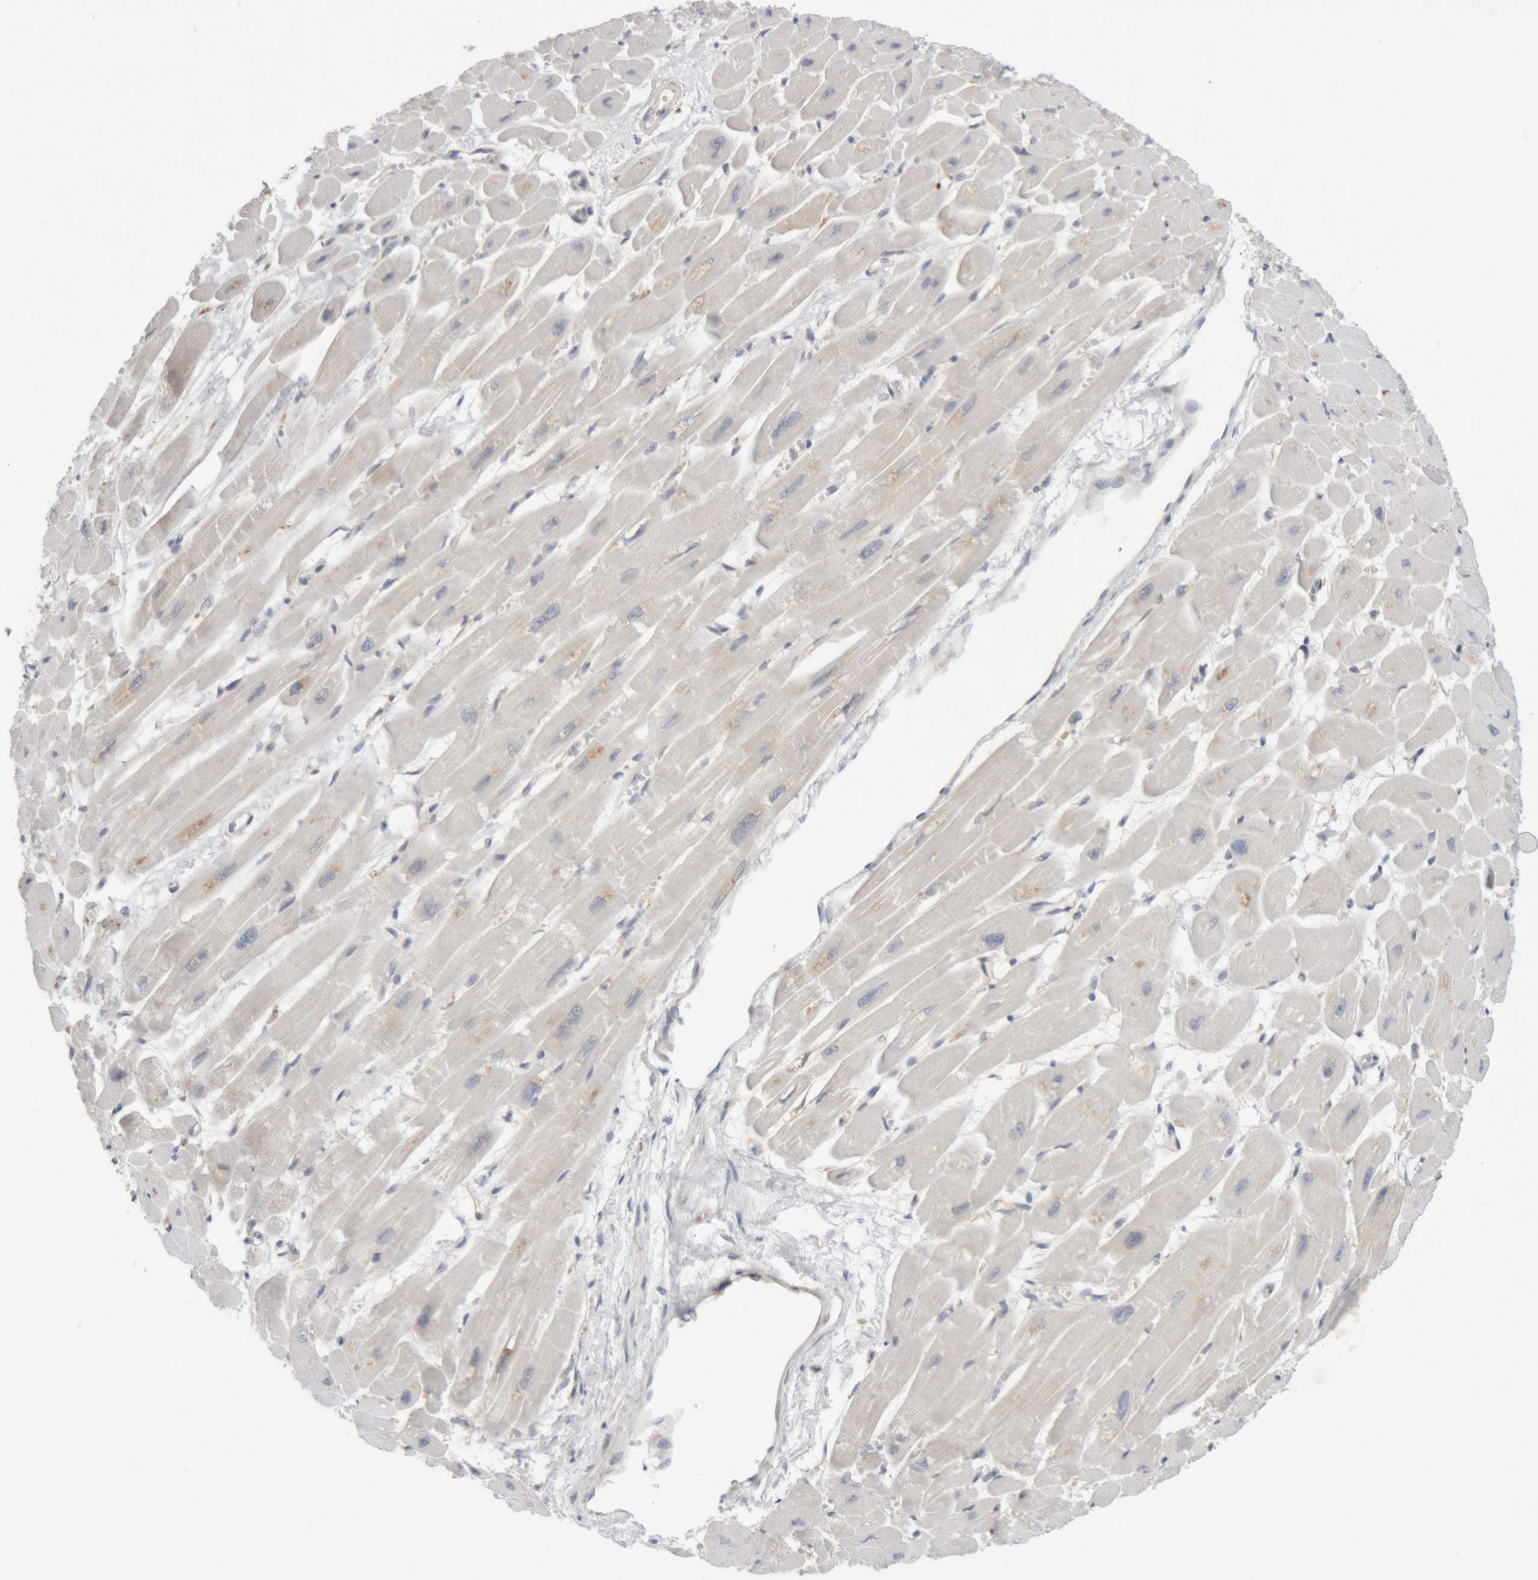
{"staining": {"intensity": "negative", "quantity": "none", "location": "none"}, "tissue": "heart muscle", "cell_type": "Cardiomyocytes", "image_type": "normal", "snomed": [{"axis": "morphology", "description": "Normal tissue, NOS"}, {"axis": "topography", "description": "Heart"}], "caption": "The micrograph shows no staining of cardiomyocytes in unremarkable heart muscle. Brightfield microscopy of immunohistochemistry (IHC) stained with DAB (3,3'-diaminobenzidine) (brown) and hematoxylin (blue), captured at high magnification.", "gene": "RPN2", "patient": {"sex": "female", "age": 54}}